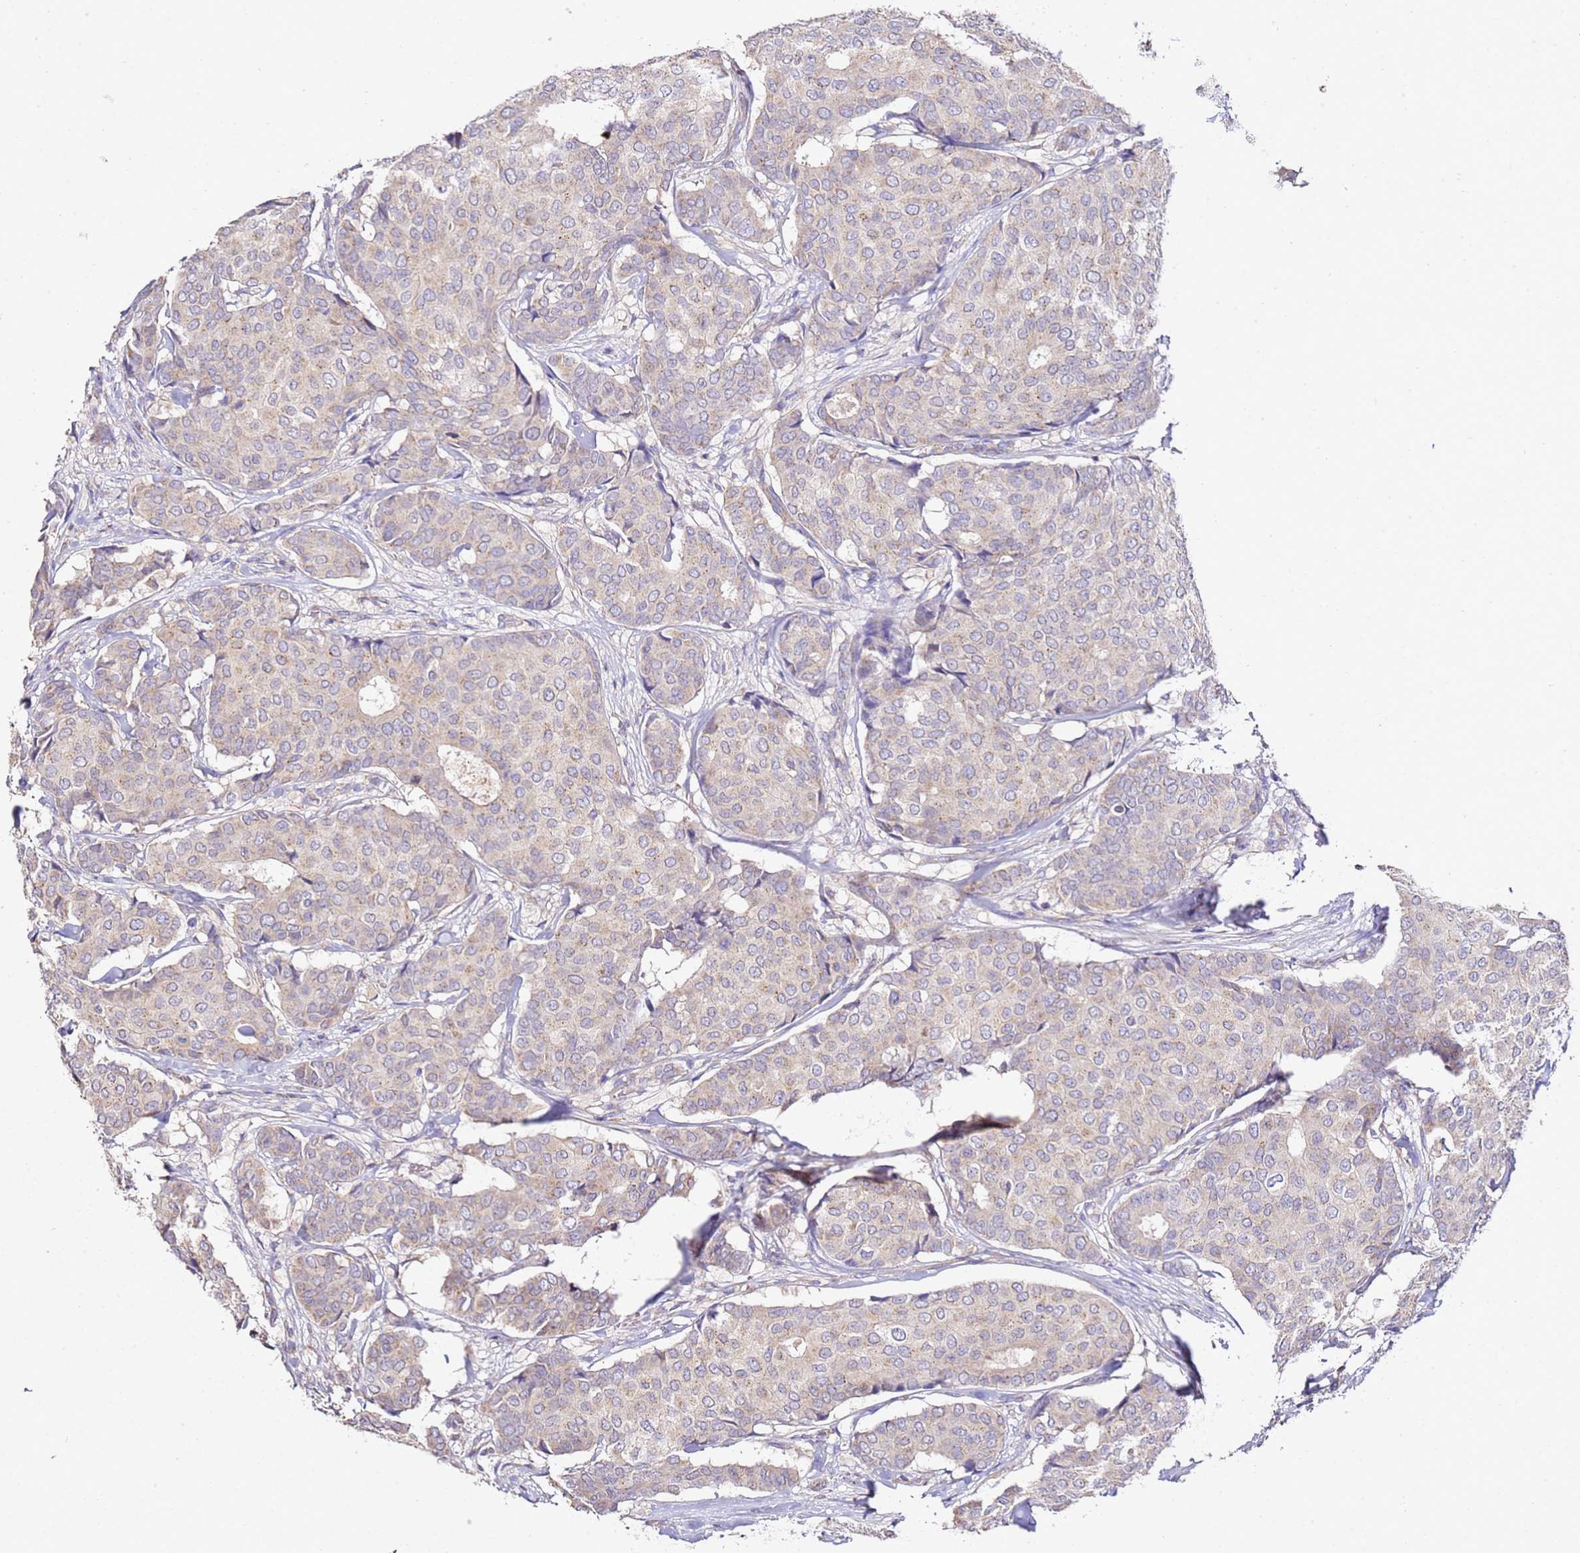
{"staining": {"intensity": "weak", "quantity": "<25%", "location": "cytoplasmic/membranous"}, "tissue": "breast cancer", "cell_type": "Tumor cells", "image_type": "cancer", "snomed": [{"axis": "morphology", "description": "Duct carcinoma"}, {"axis": "topography", "description": "Breast"}], "caption": "DAB immunohistochemical staining of breast cancer (infiltrating ductal carcinoma) exhibits no significant staining in tumor cells.", "gene": "OR2B11", "patient": {"sex": "female", "age": 75}}